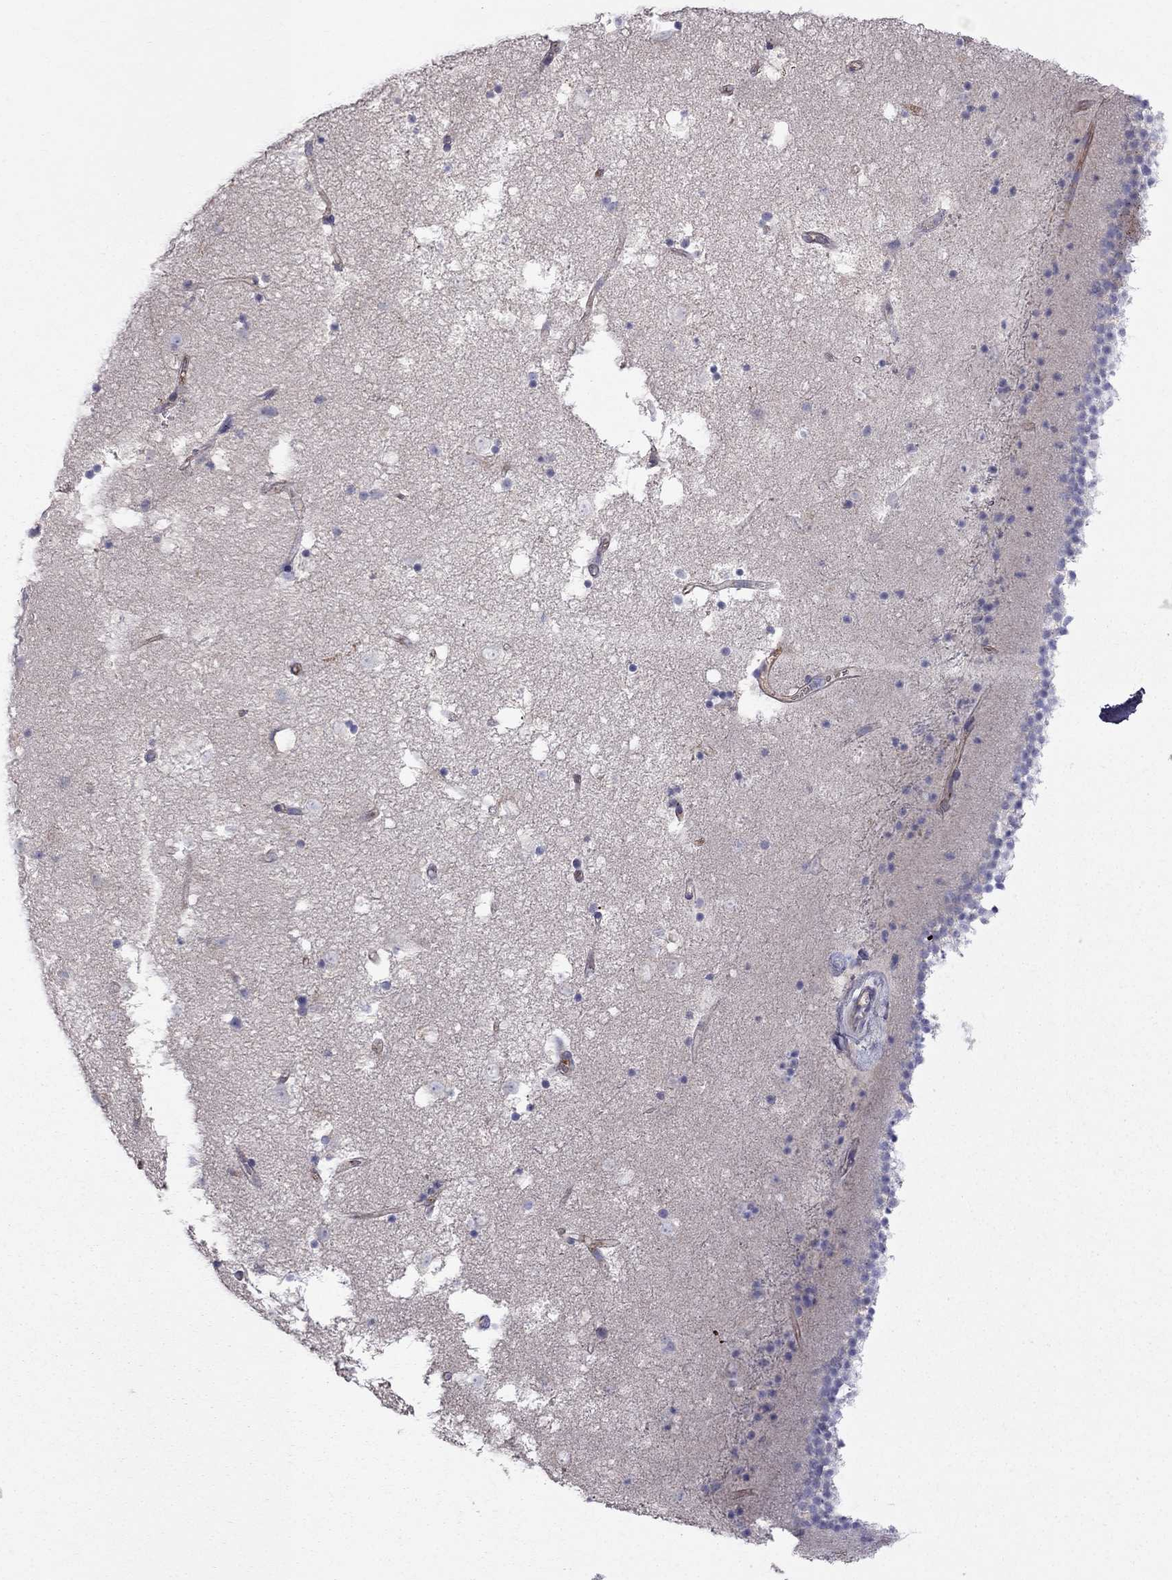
{"staining": {"intensity": "negative", "quantity": "none", "location": "none"}, "tissue": "caudate", "cell_type": "Glial cells", "image_type": "normal", "snomed": [{"axis": "morphology", "description": "Normal tissue, NOS"}, {"axis": "topography", "description": "Lateral ventricle wall"}], "caption": "Immunohistochemistry (IHC) photomicrograph of normal caudate stained for a protein (brown), which exhibits no positivity in glial cells.", "gene": "EIF4E3", "patient": {"sex": "female", "age": 71}}